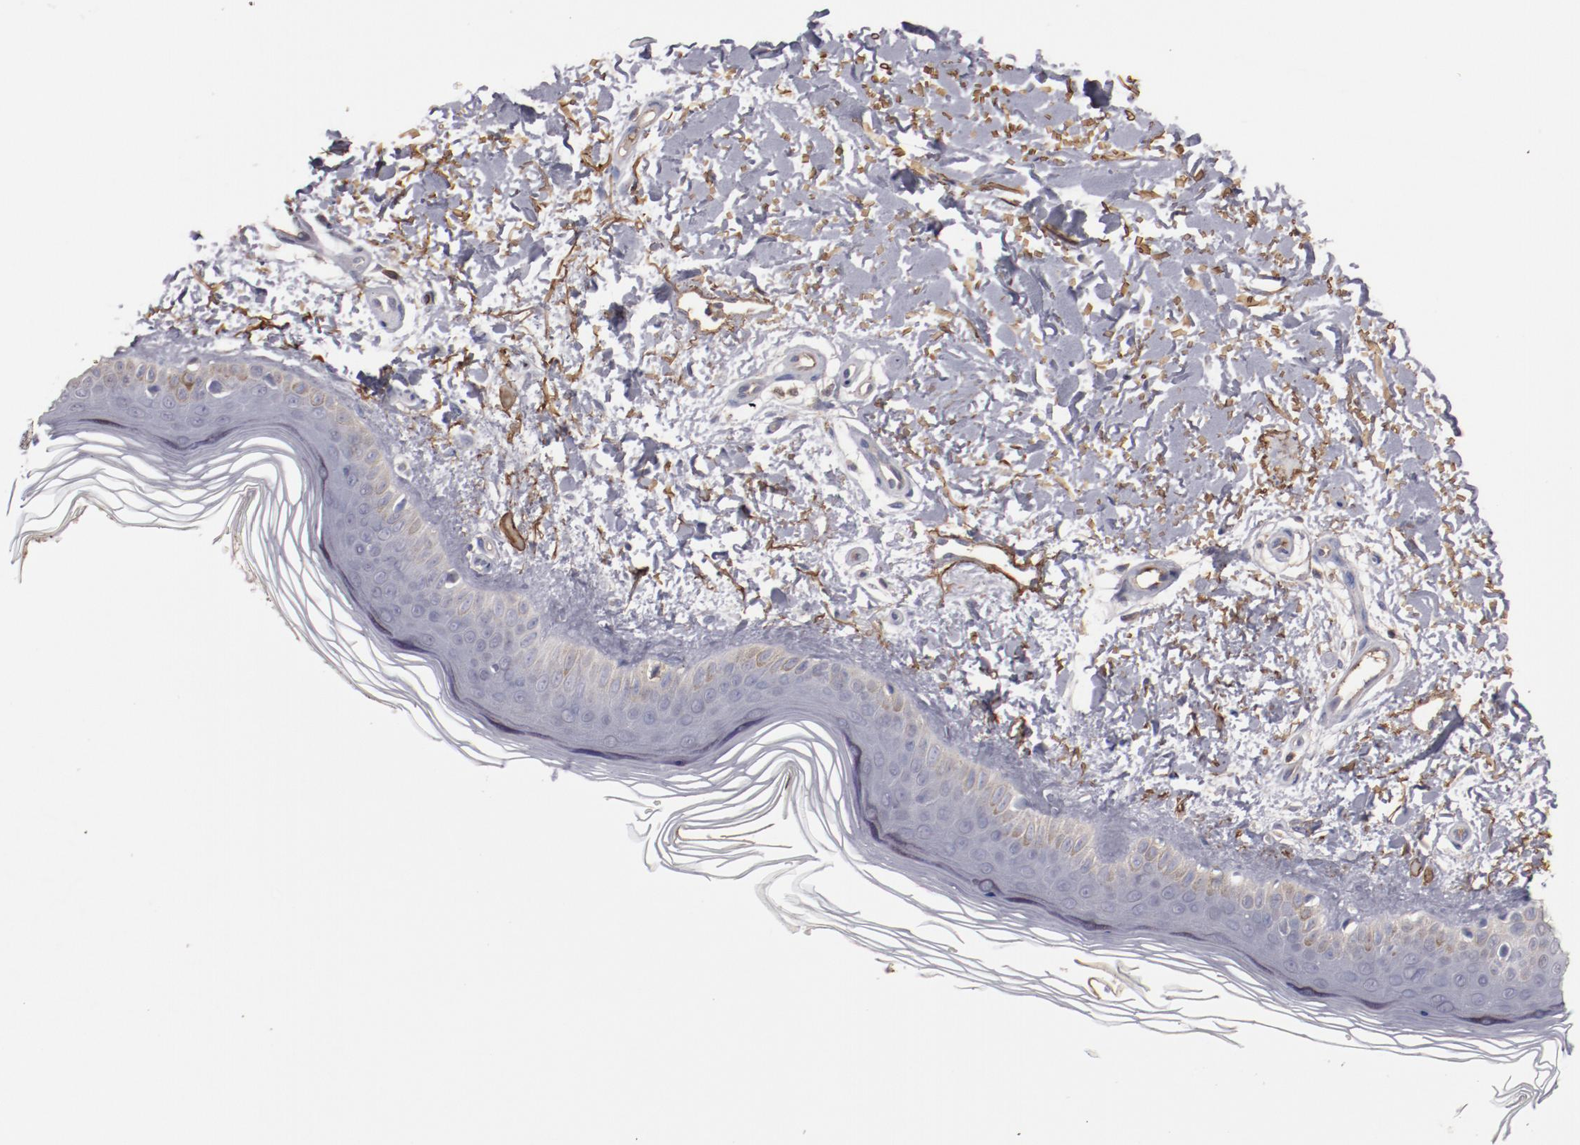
{"staining": {"intensity": "moderate", "quantity": ">75%", "location": "cytoplasmic/membranous"}, "tissue": "skin", "cell_type": "Fibroblasts", "image_type": "normal", "snomed": [{"axis": "morphology", "description": "Normal tissue, NOS"}, {"axis": "topography", "description": "Skin"}], "caption": "Skin stained with a brown dye shows moderate cytoplasmic/membranous positive staining in approximately >75% of fibroblasts.", "gene": "MBL2", "patient": {"sex": "female", "age": 19}}